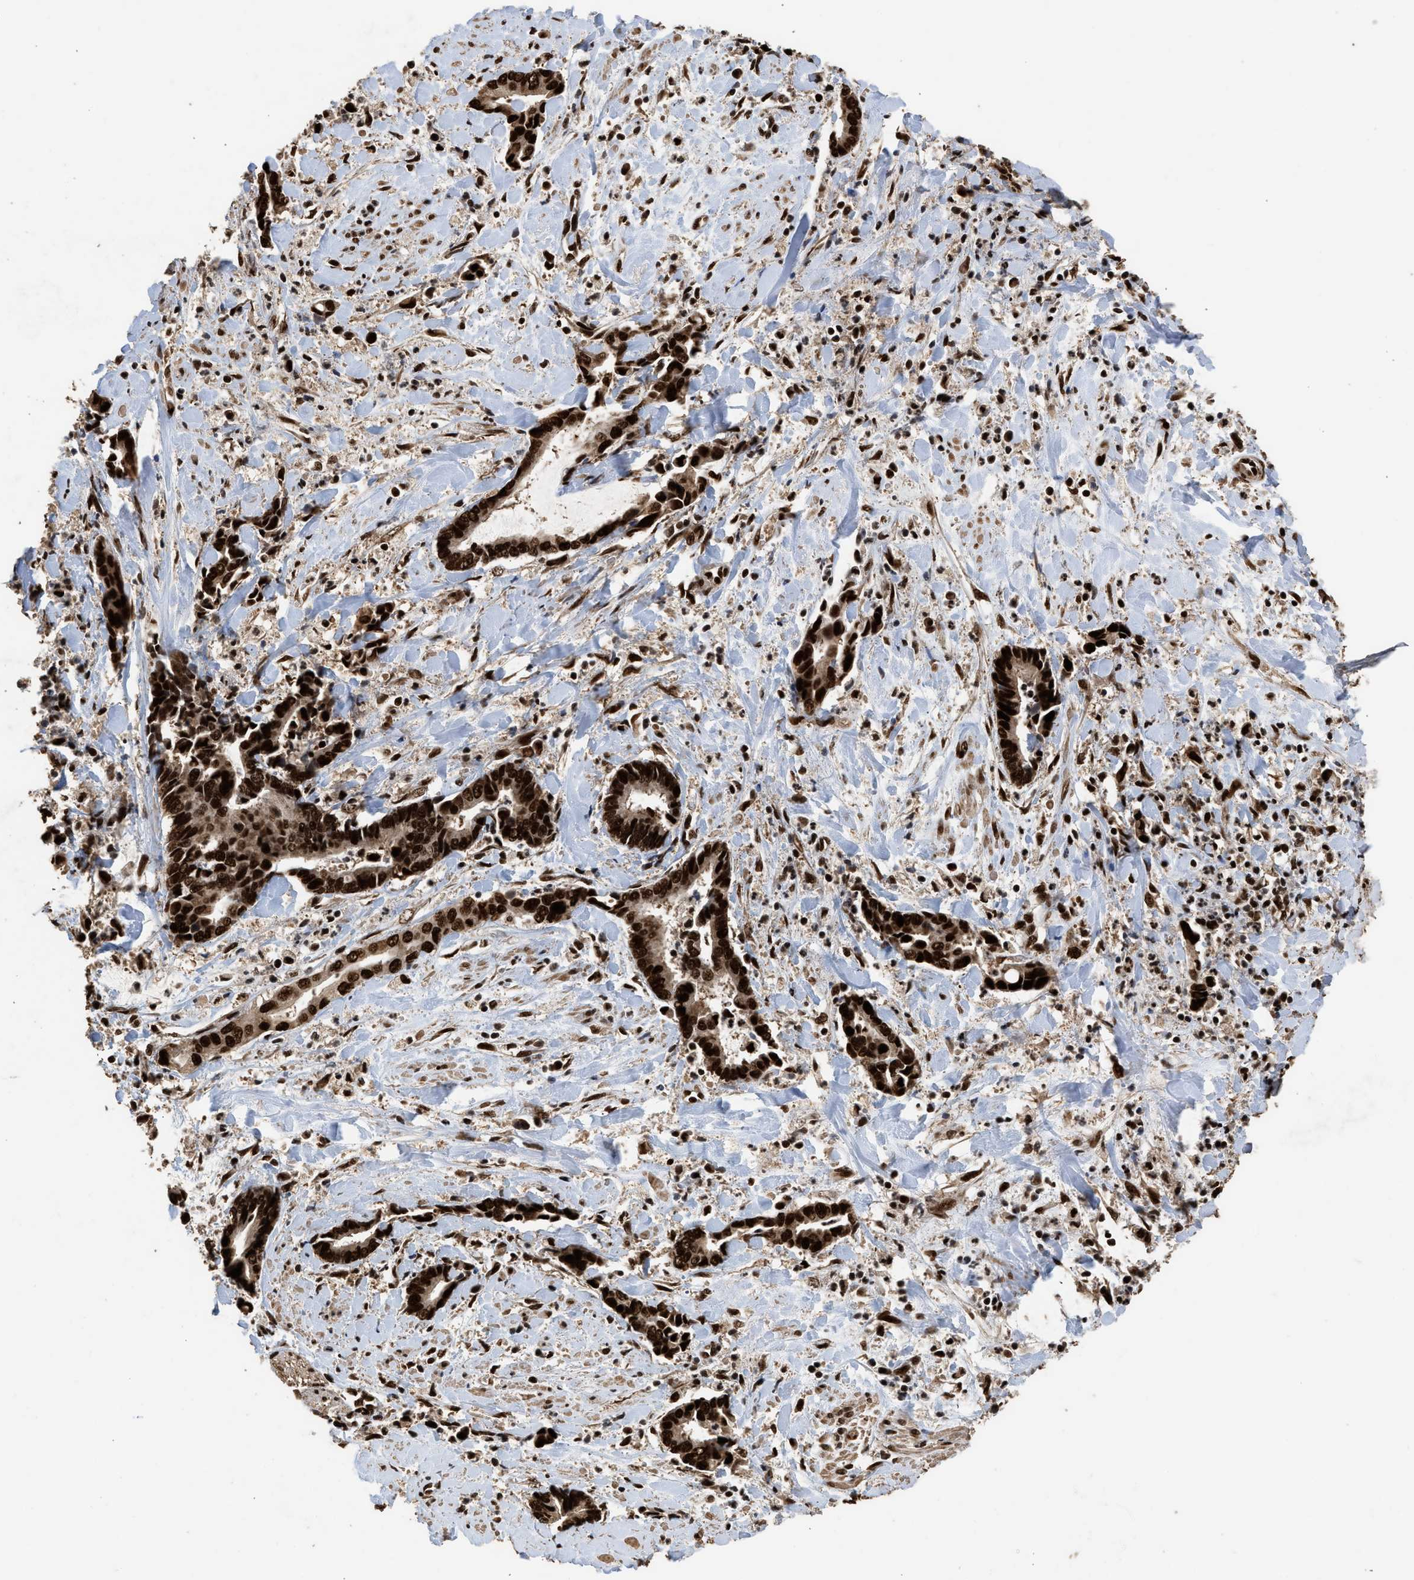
{"staining": {"intensity": "strong", "quantity": ">75%", "location": "cytoplasmic/membranous,nuclear"}, "tissue": "cervical cancer", "cell_type": "Tumor cells", "image_type": "cancer", "snomed": [{"axis": "morphology", "description": "Adenocarcinoma, NOS"}, {"axis": "topography", "description": "Cervix"}], "caption": "Approximately >75% of tumor cells in human cervical cancer (adenocarcinoma) reveal strong cytoplasmic/membranous and nuclear protein positivity as visualized by brown immunohistochemical staining.", "gene": "PPP4R3B", "patient": {"sex": "female", "age": 44}}